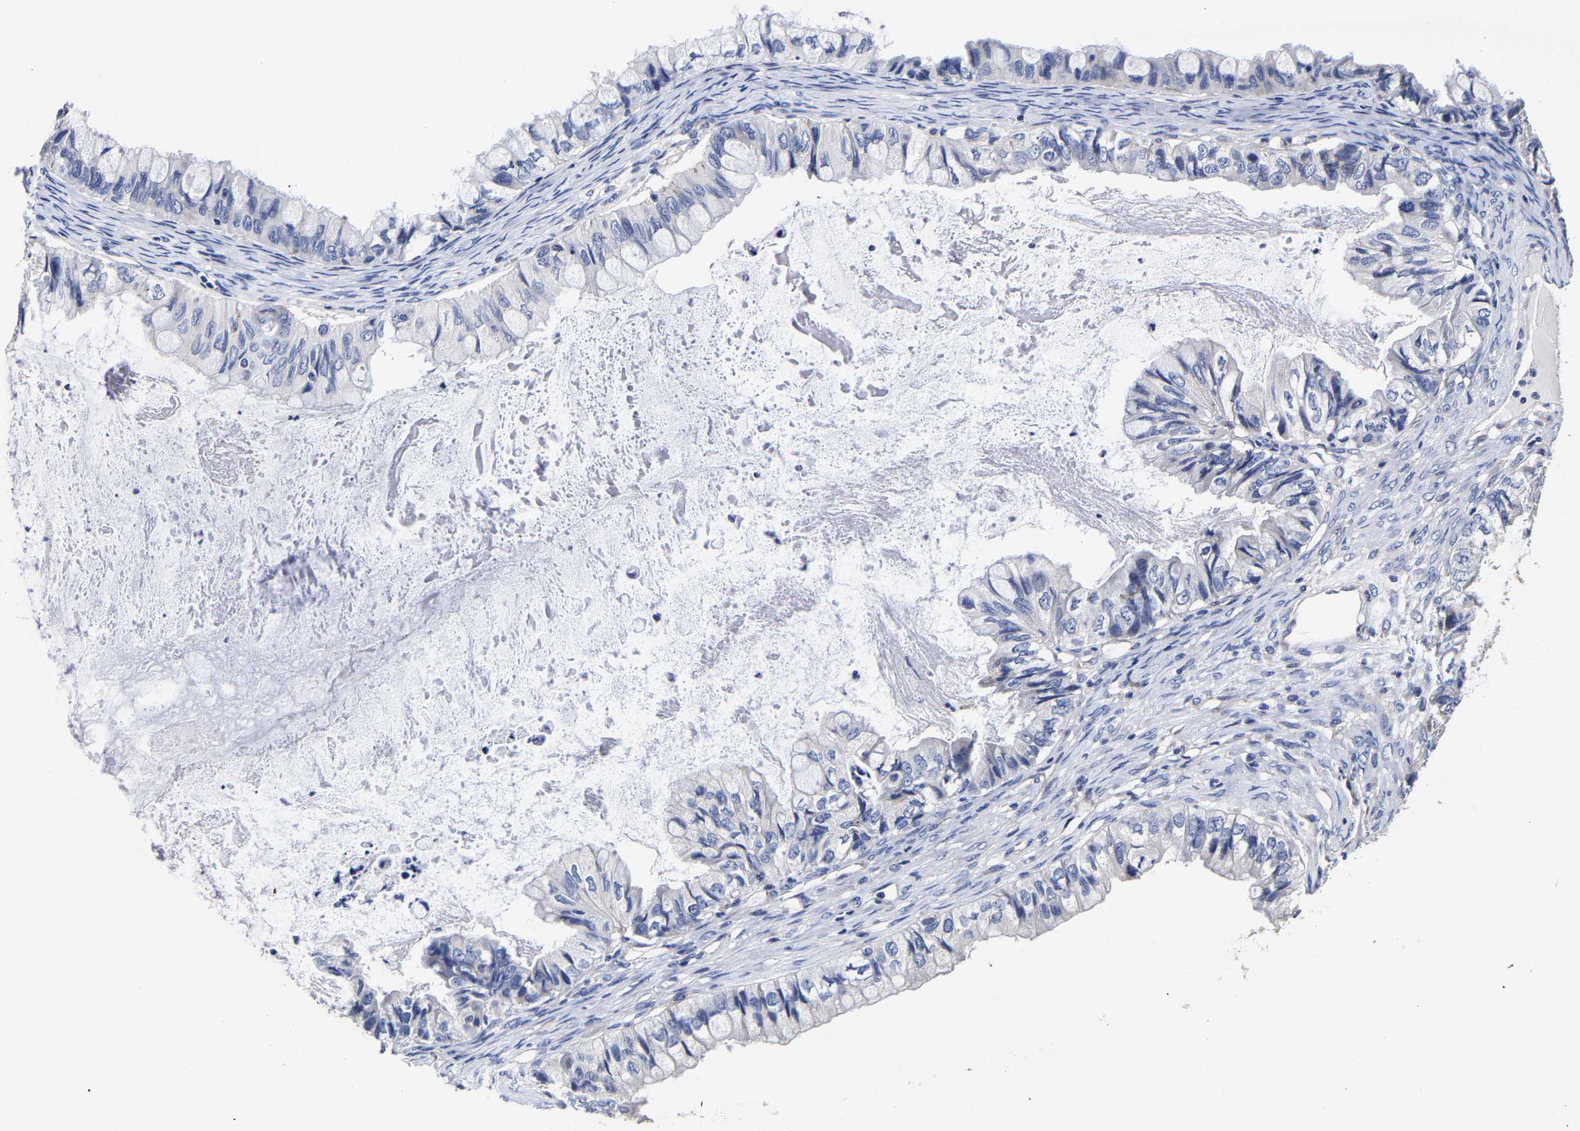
{"staining": {"intensity": "negative", "quantity": "none", "location": "none"}, "tissue": "ovarian cancer", "cell_type": "Tumor cells", "image_type": "cancer", "snomed": [{"axis": "morphology", "description": "Cystadenocarcinoma, mucinous, NOS"}, {"axis": "topography", "description": "Ovary"}], "caption": "The immunohistochemistry (IHC) micrograph has no significant expression in tumor cells of mucinous cystadenocarcinoma (ovarian) tissue.", "gene": "AASS", "patient": {"sex": "female", "age": 80}}